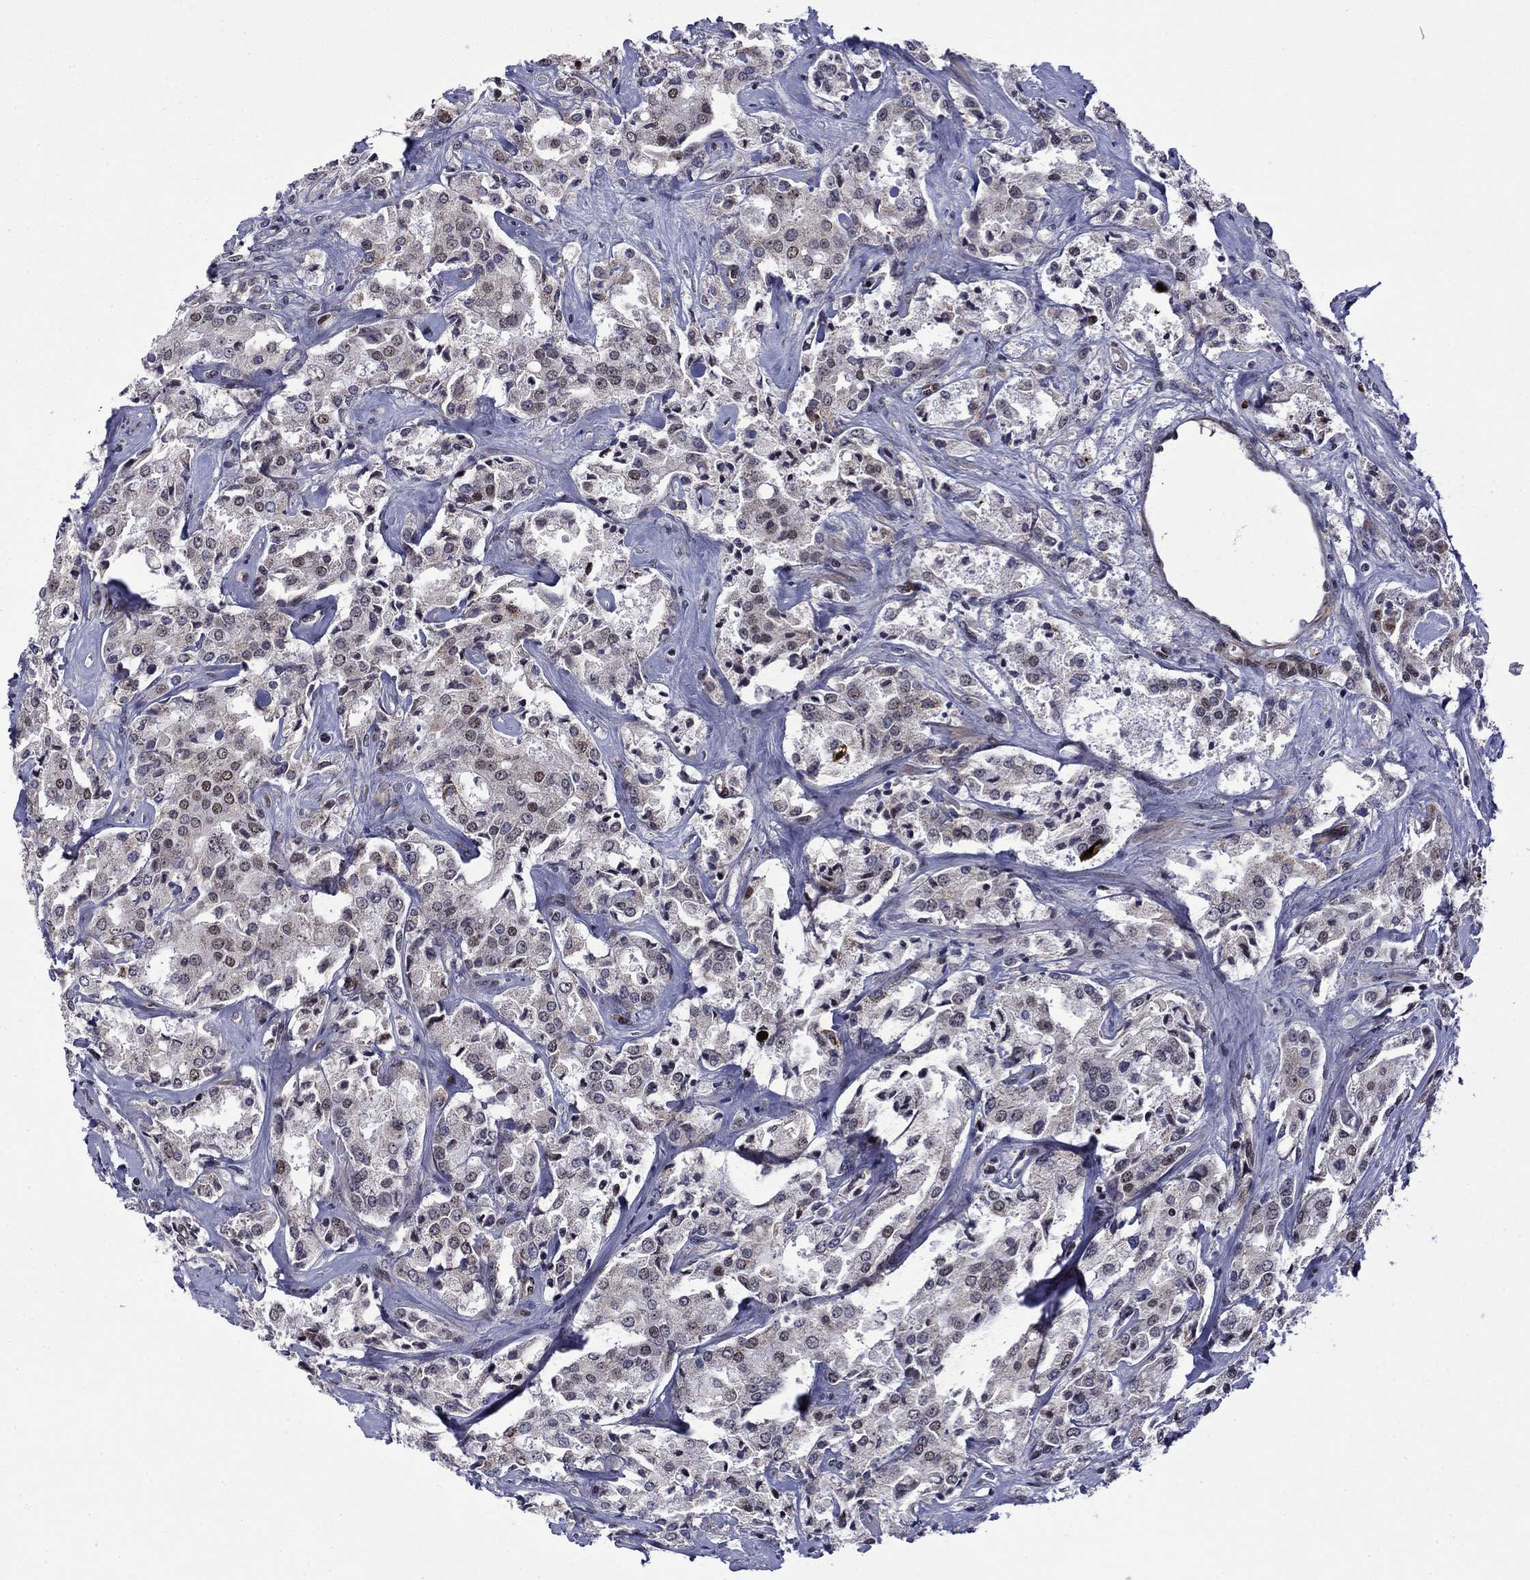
{"staining": {"intensity": "negative", "quantity": "none", "location": "none"}, "tissue": "prostate cancer", "cell_type": "Tumor cells", "image_type": "cancer", "snomed": [{"axis": "morphology", "description": "Adenocarcinoma, NOS"}, {"axis": "topography", "description": "Prostate"}], "caption": "Tumor cells show no significant protein staining in prostate adenocarcinoma.", "gene": "SURF2", "patient": {"sex": "male", "age": 66}}